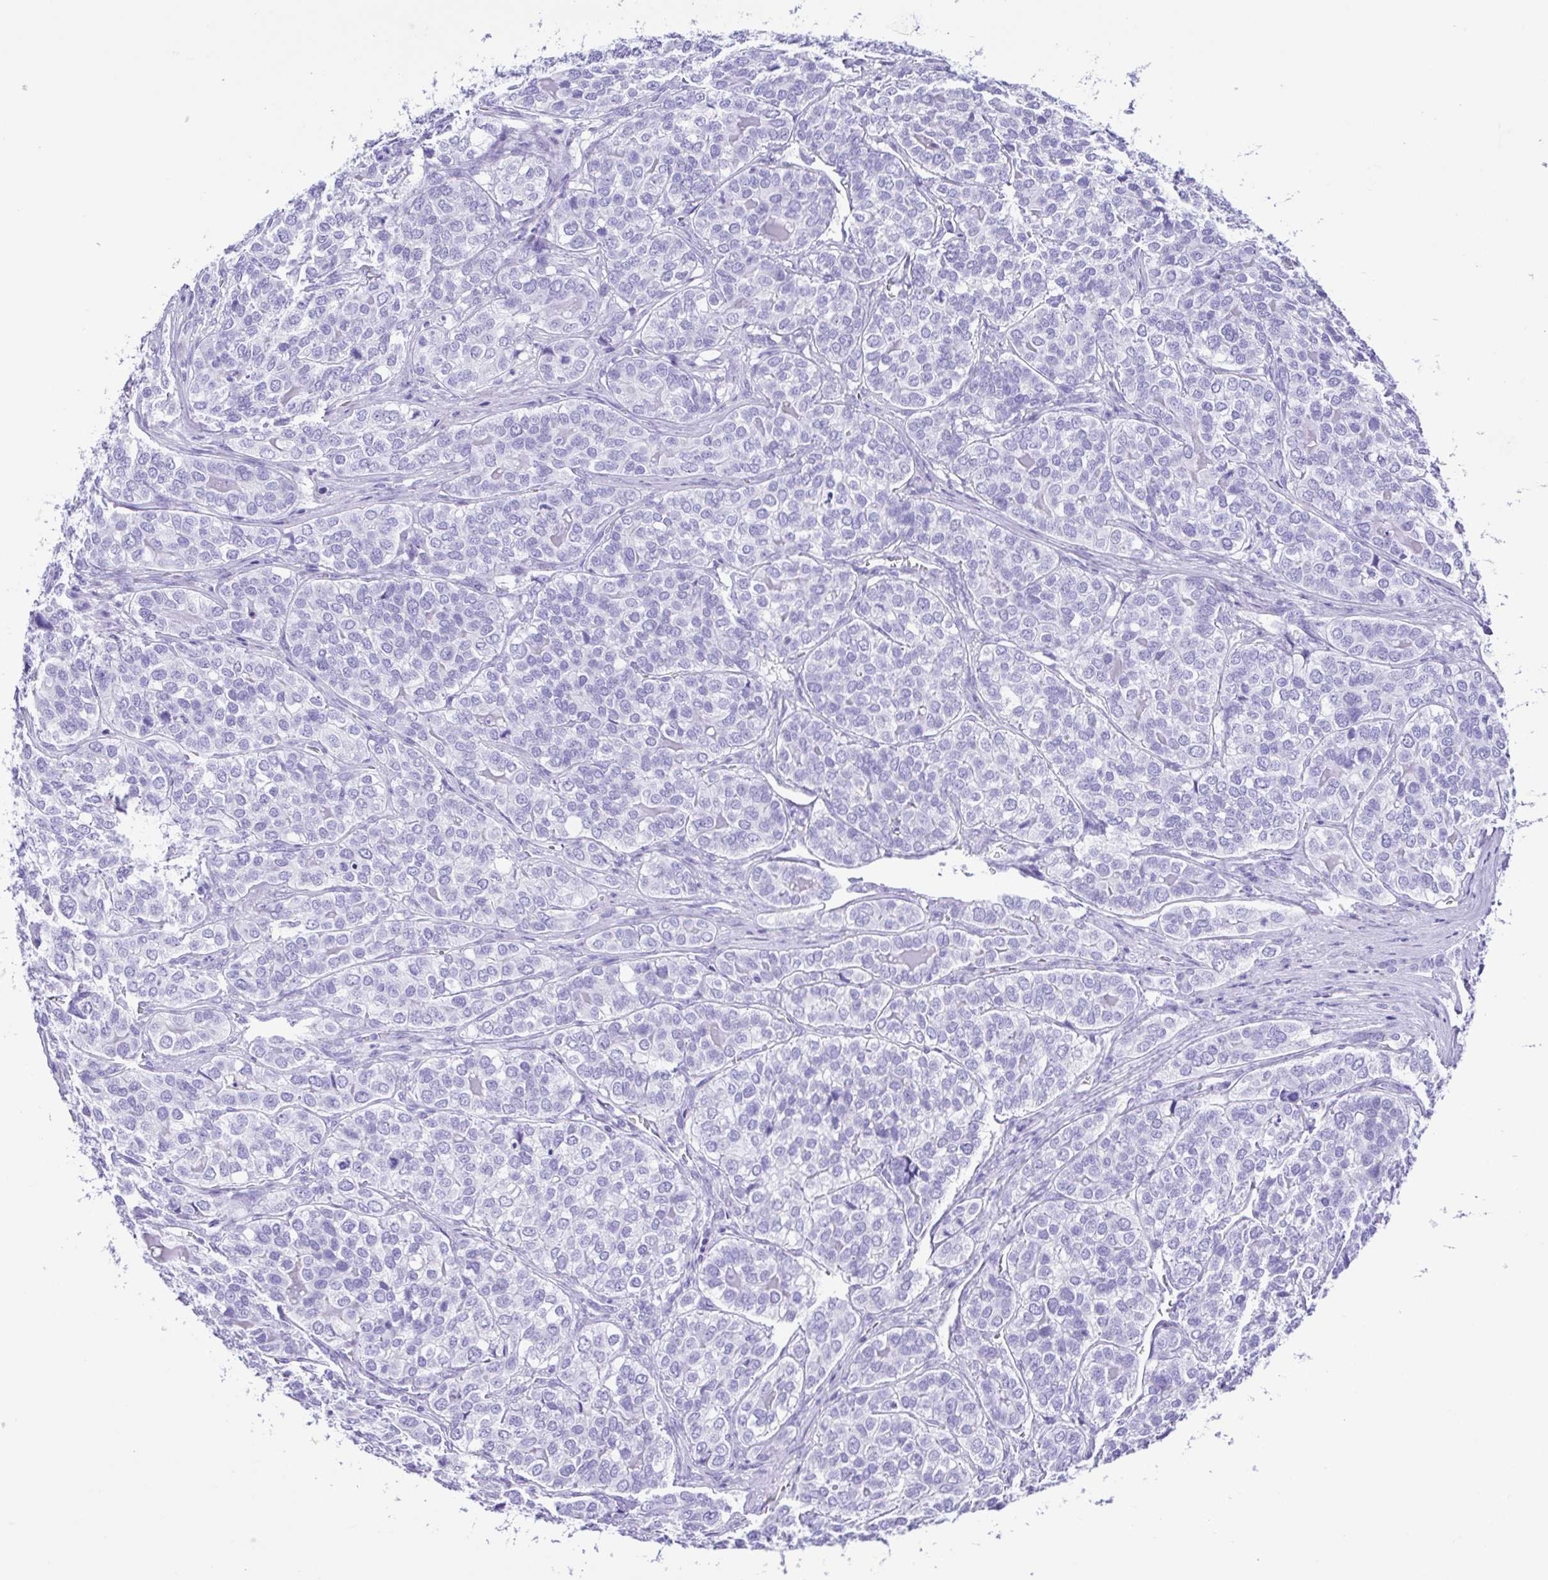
{"staining": {"intensity": "negative", "quantity": "none", "location": "none"}, "tissue": "liver cancer", "cell_type": "Tumor cells", "image_type": "cancer", "snomed": [{"axis": "morphology", "description": "Cholangiocarcinoma"}, {"axis": "topography", "description": "Liver"}], "caption": "A high-resolution histopathology image shows IHC staining of liver cholangiocarcinoma, which demonstrates no significant positivity in tumor cells.", "gene": "ERP27", "patient": {"sex": "male", "age": 56}}